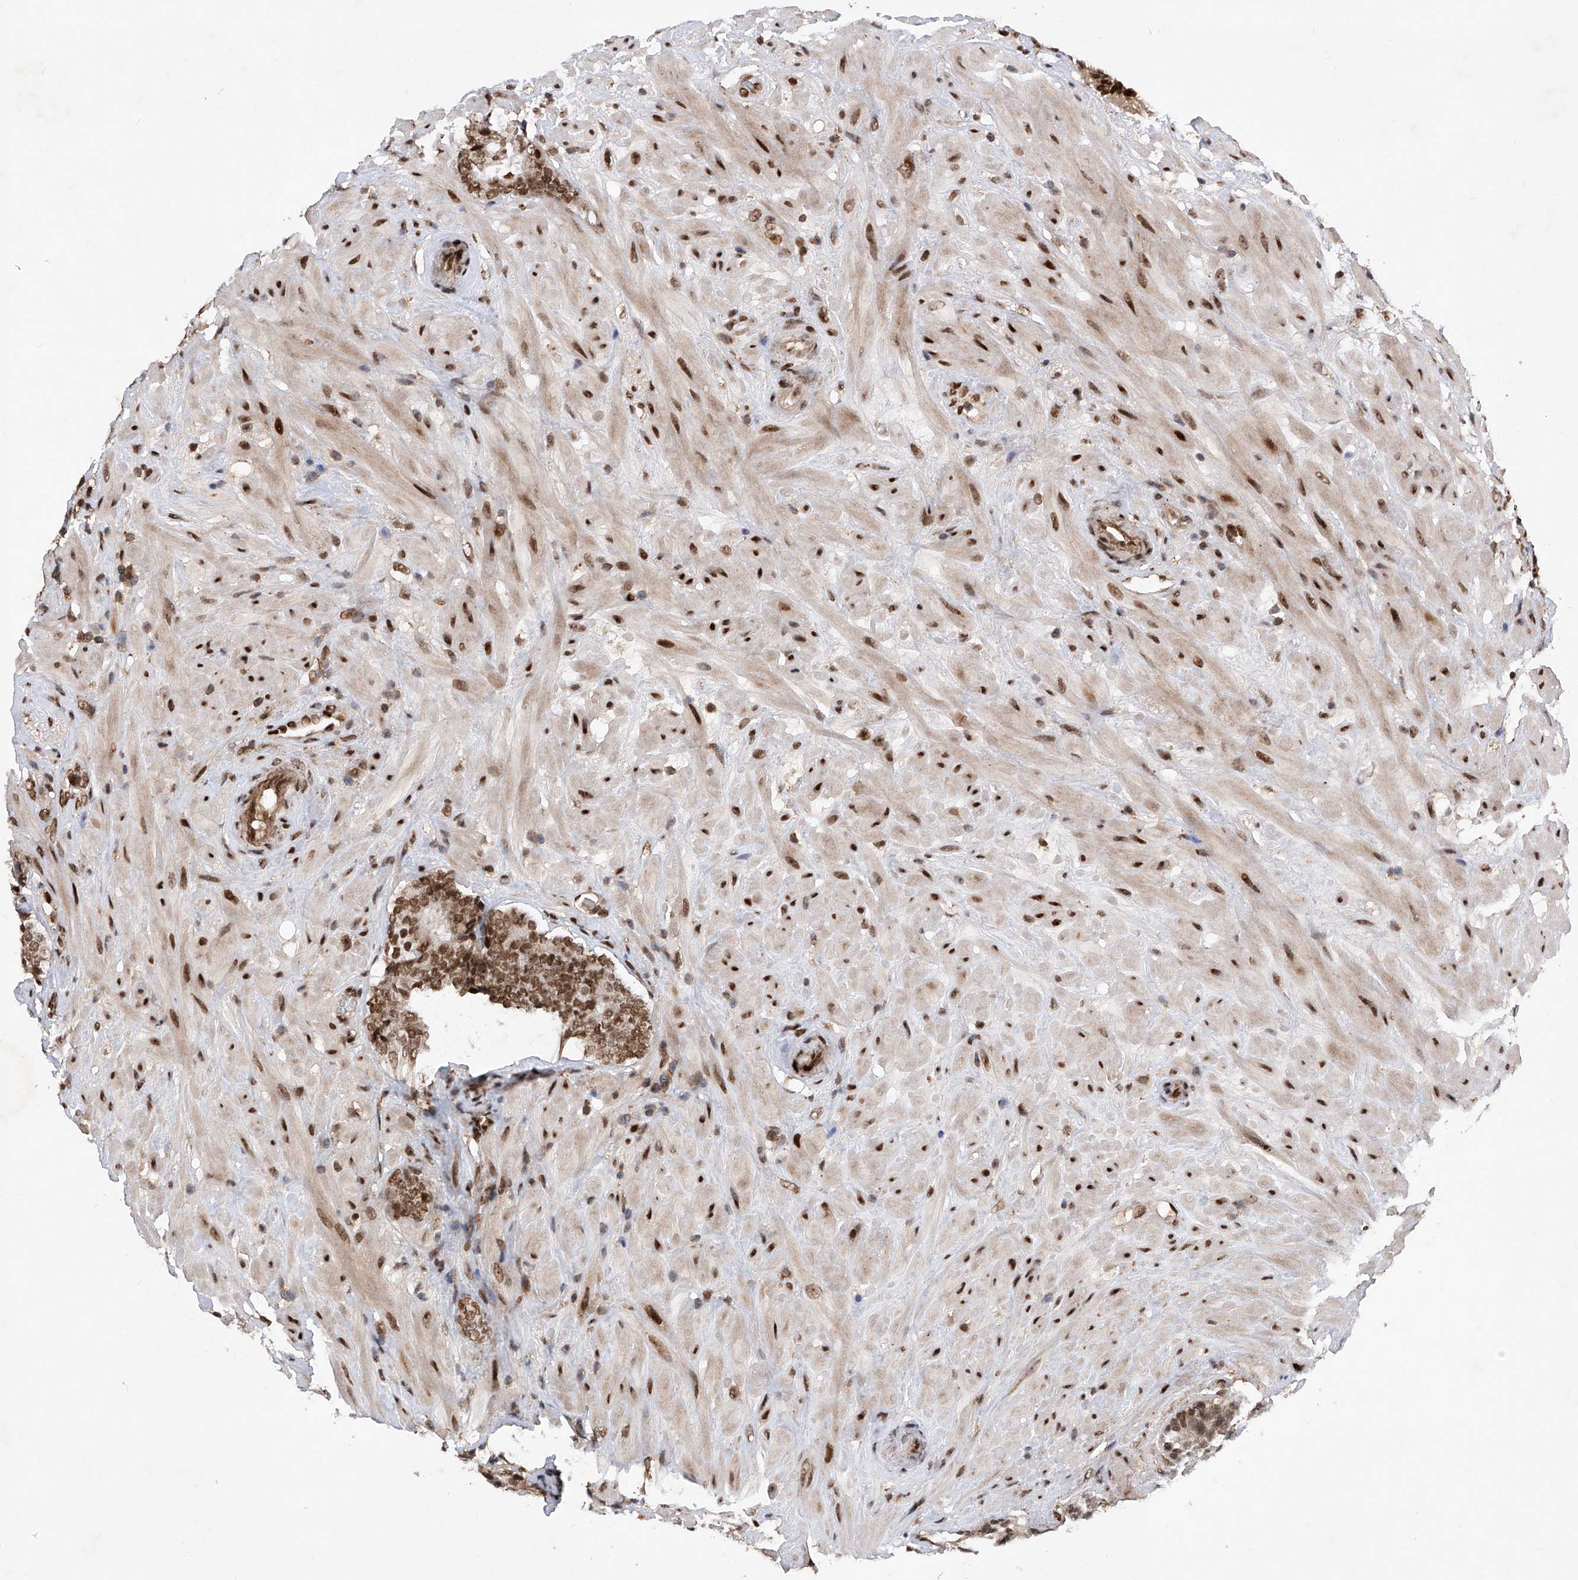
{"staining": {"intensity": "moderate", "quantity": ">75%", "location": "nuclear"}, "tissue": "prostate cancer", "cell_type": "Tumor cells", "image_type": "cancer", "snomed": [{"axis": "morphology", "description": "Adenocarcinoma, High grade"}, {"axis": "topography", "description": "Prostate"}], "caption": "DAB immunohistochemical staining of prostate high-grade adenocarcinoma reveals moderate nuclear protein positivity in approximately >75% of tumor cells.", "gene": "ZNF280D", "patient": {"sex": "male", "age": 56}}